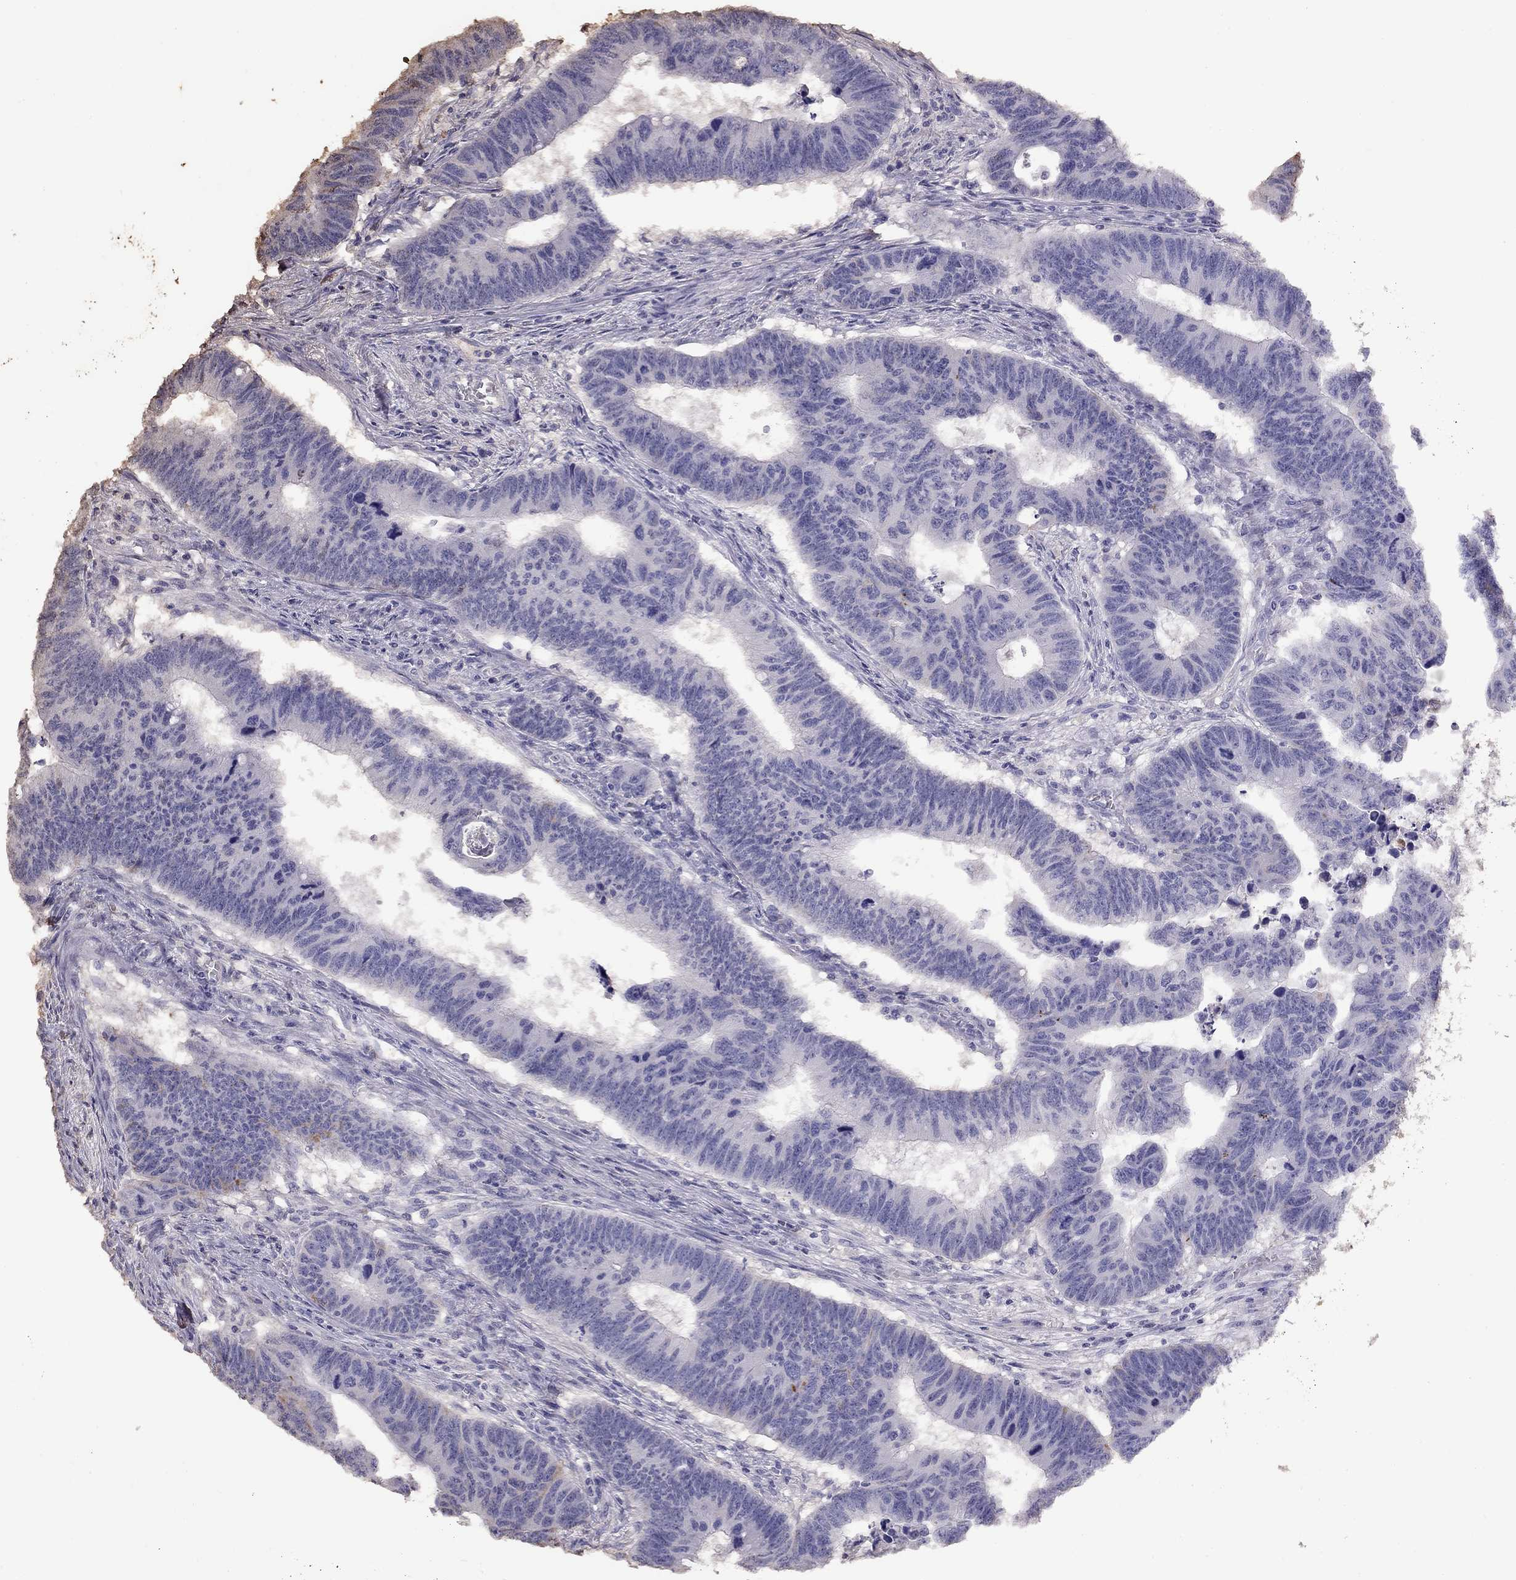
{"staining": {"intensity": "negative", "quantity": "none", "location": "none"}, "tissue": "colorectal cancer", "cell_type": "Tumor cells", "image_type": "cancer", "snomed": [{"axis": "morphology", "description": "Adenocarcinoma, NOS"}, {"axis": "topography", "description": "Appendix"}, {"axis": "topography", "description": "Colon"}, {"axis": "topography", "description": "Cecum"}, {"axis": "topography", "description": "Colon asc"}], "caption": "Colorectal adenocarcinoma was stained to show a protein in brown. There is no significant expression in tumor cells. (Stains: DAB immunohistochemistry with hematoxylin counter stain, Microscopy: brightfield microscopy at high magnification).", "gene": "SUN3", "patient": {"sex": "female", "age": 85}}